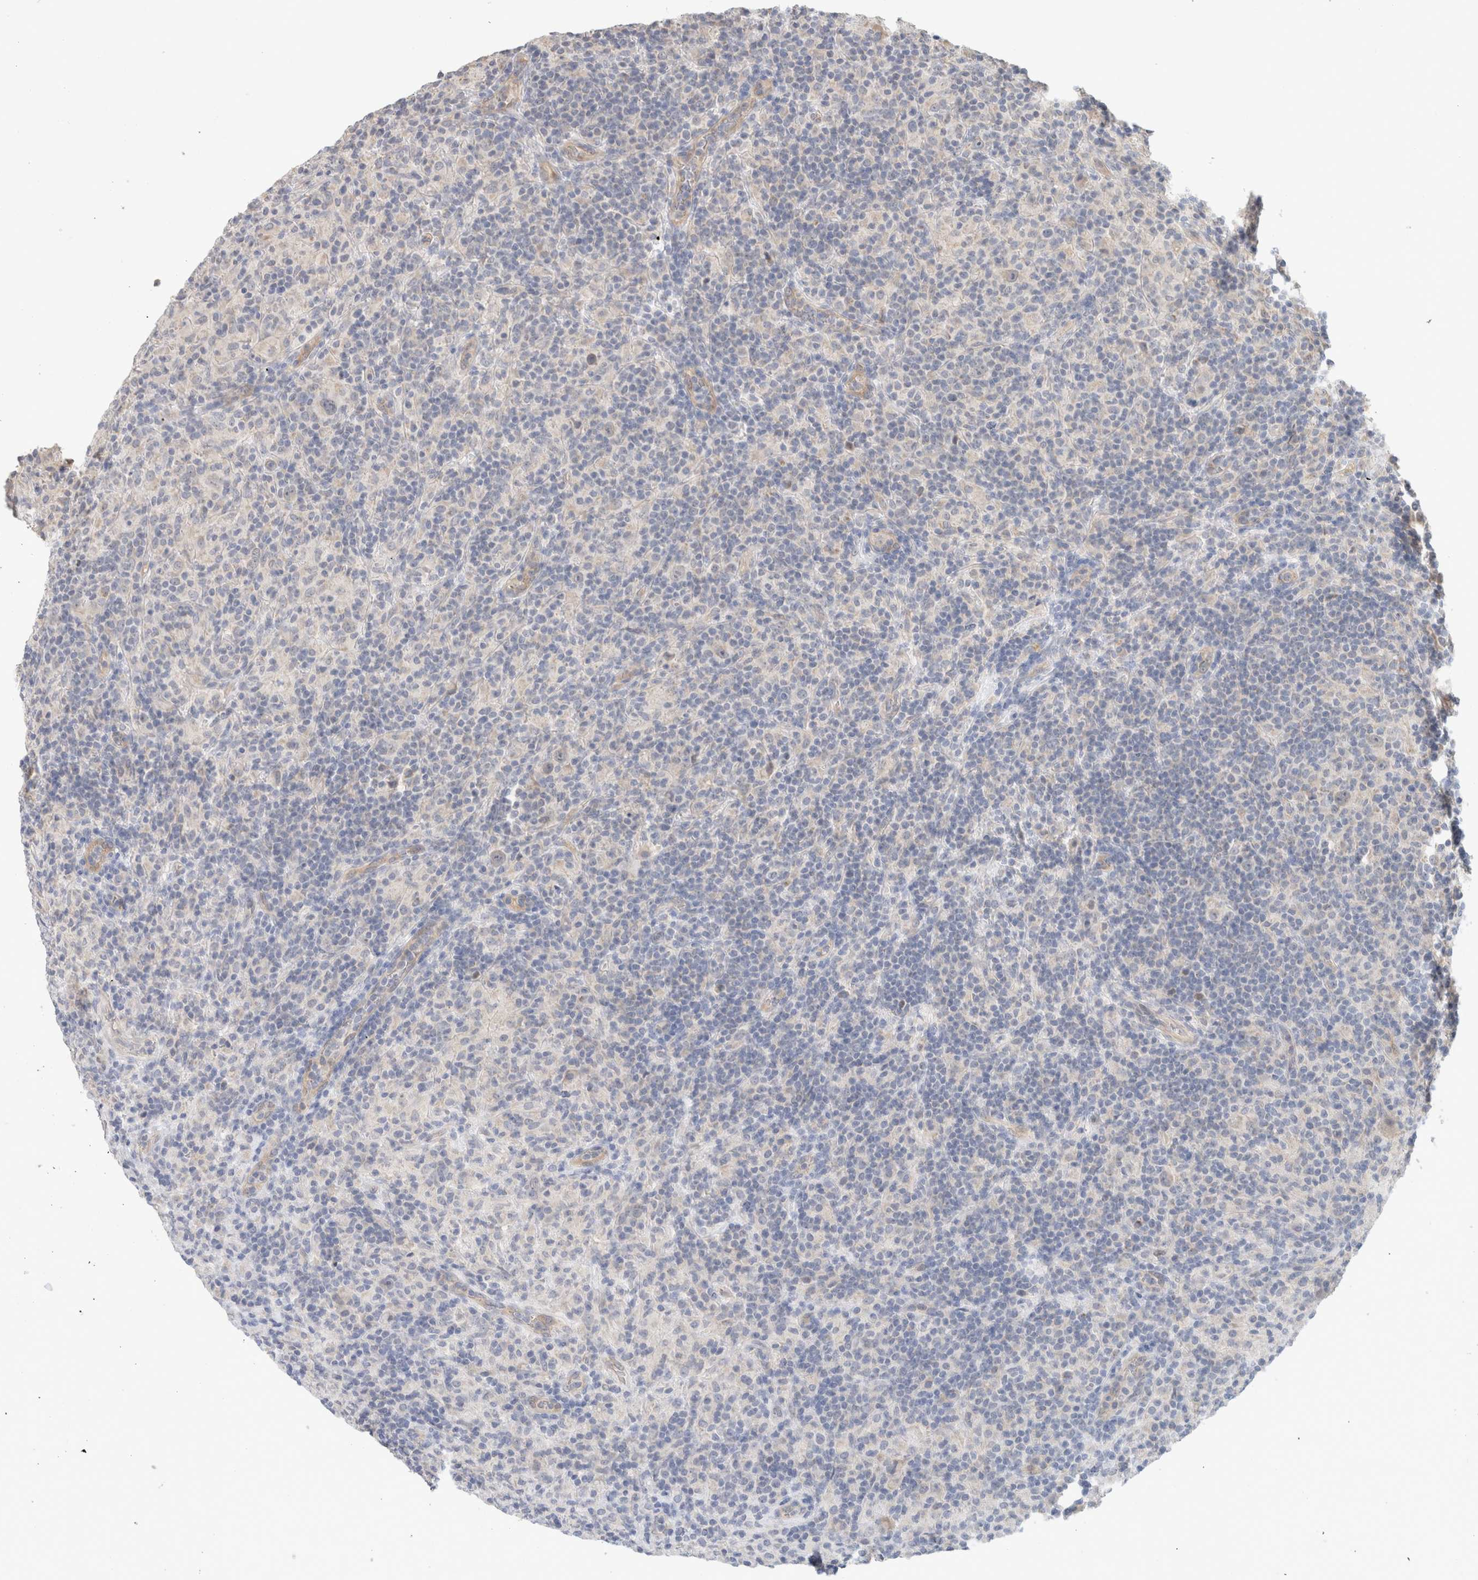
{"staining": {"intensity": "negative", "quantity": "none", "location": "none"}, "tissue": "lymphoma", "cell_type": "Tumor cells", "image_type": "cancer", "snomed": [{"axis": "morphology", "description": "Hodgkin's disease, NOS"}, {"axis": "topography", "description": "Lymph node"}], "caption": "Immunohistochemistry (IHC) of human lymphoma reveals no staining in tumor cells.", "gene": "CA13", "patient": {"sex": "male", "age": 70}}